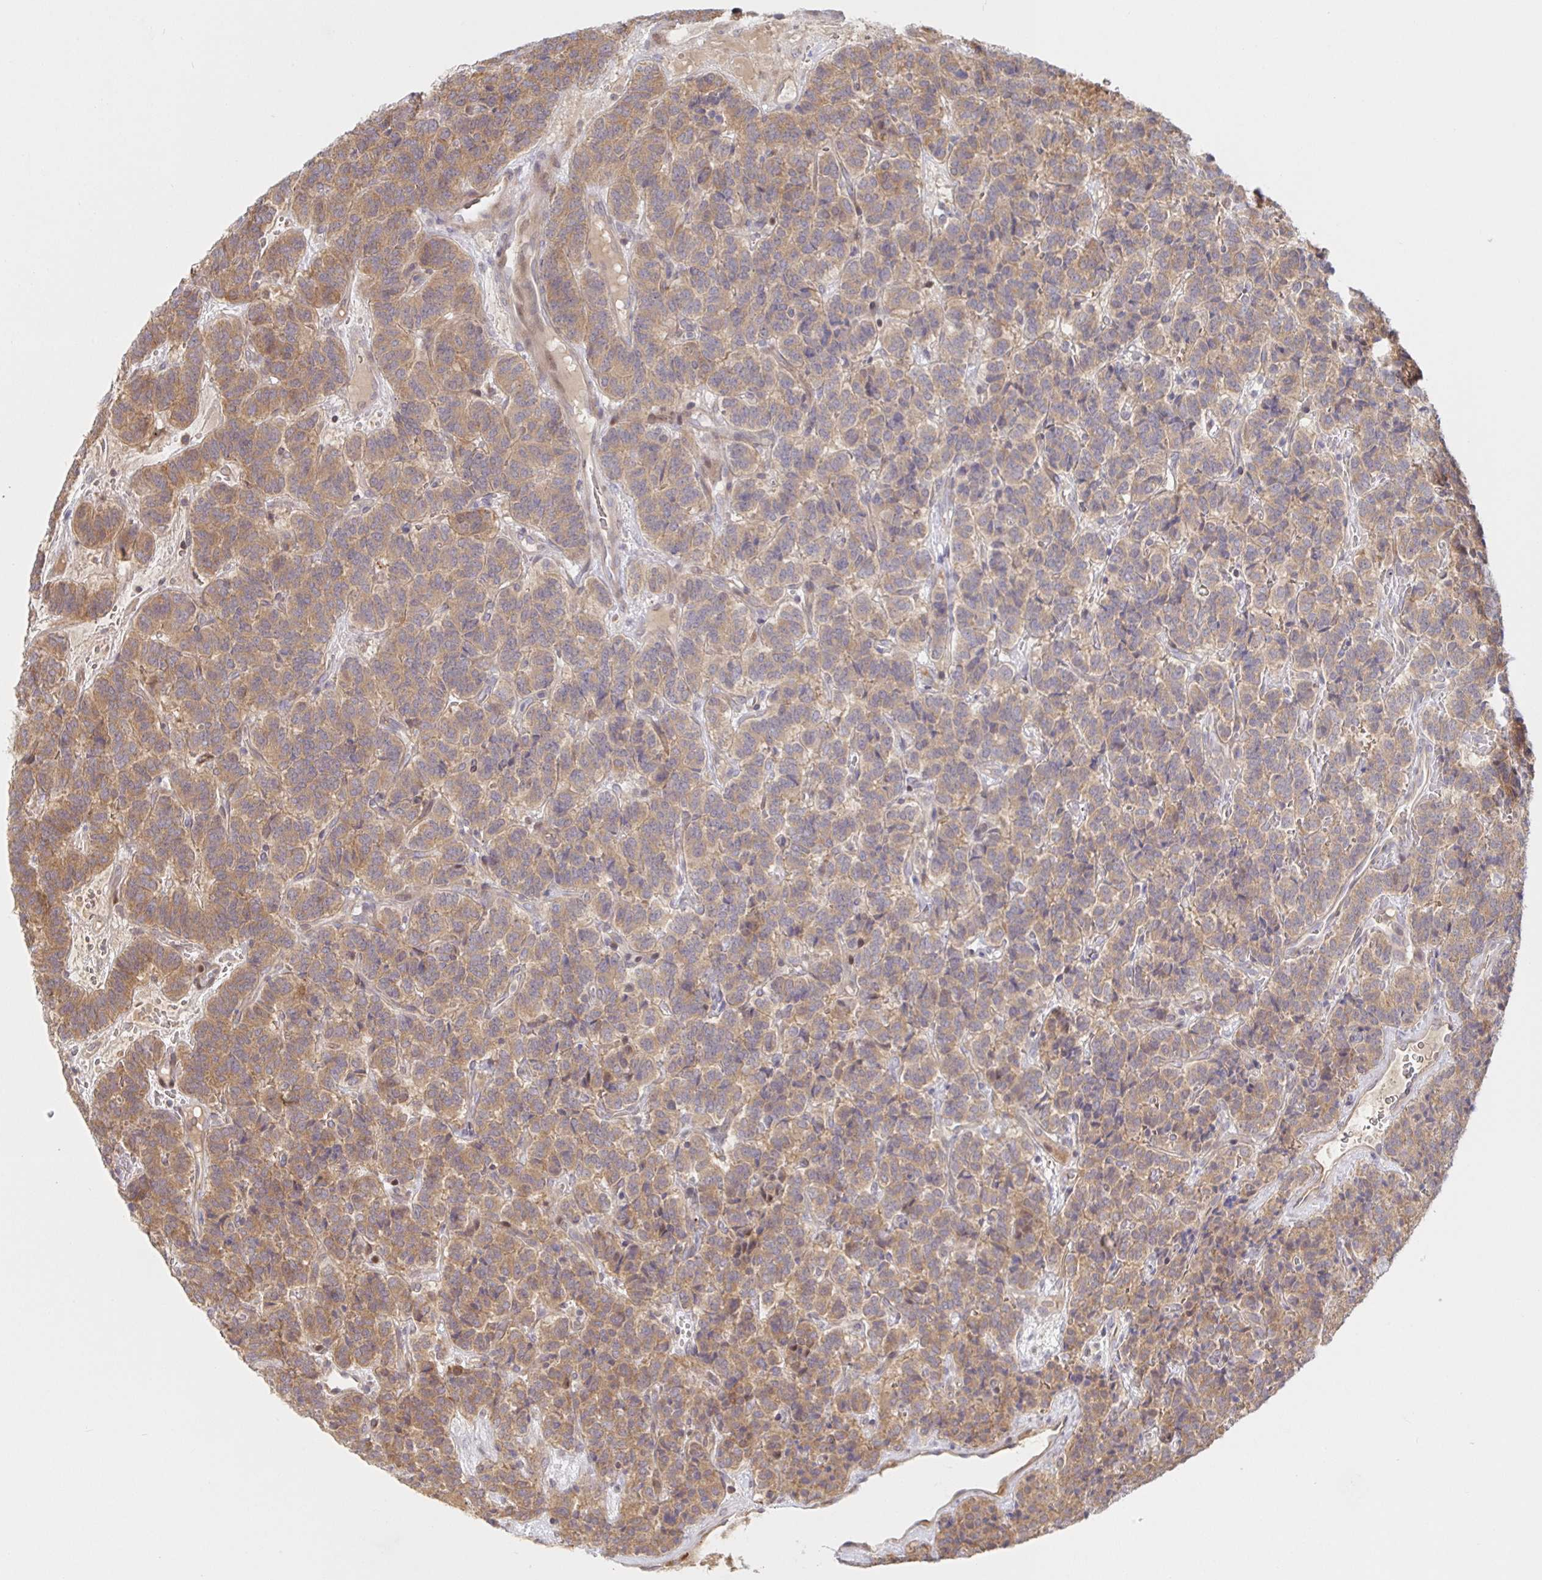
{"staining": {"intensity": "moderate", "quantity": ">75%", "location": "cytoplasmic/membranous"}, "tissue": "carcinoid", "cell_type": "Tumor cells", "image_type": "cancer", "snomed": [{"axis": "morphology", "description": "Carcinoid, malignant, NOS"}, {"axis": "topography", "description": "Pancreas"}], "caption": "Immunohistochemical staining of carcinoid exhibits medium levels of moderate cytoplasmic/membranous protein positivity in about >75% of tumor cells.", "gene": "AACS", "patient": {"sex": "male", "age": 36}}